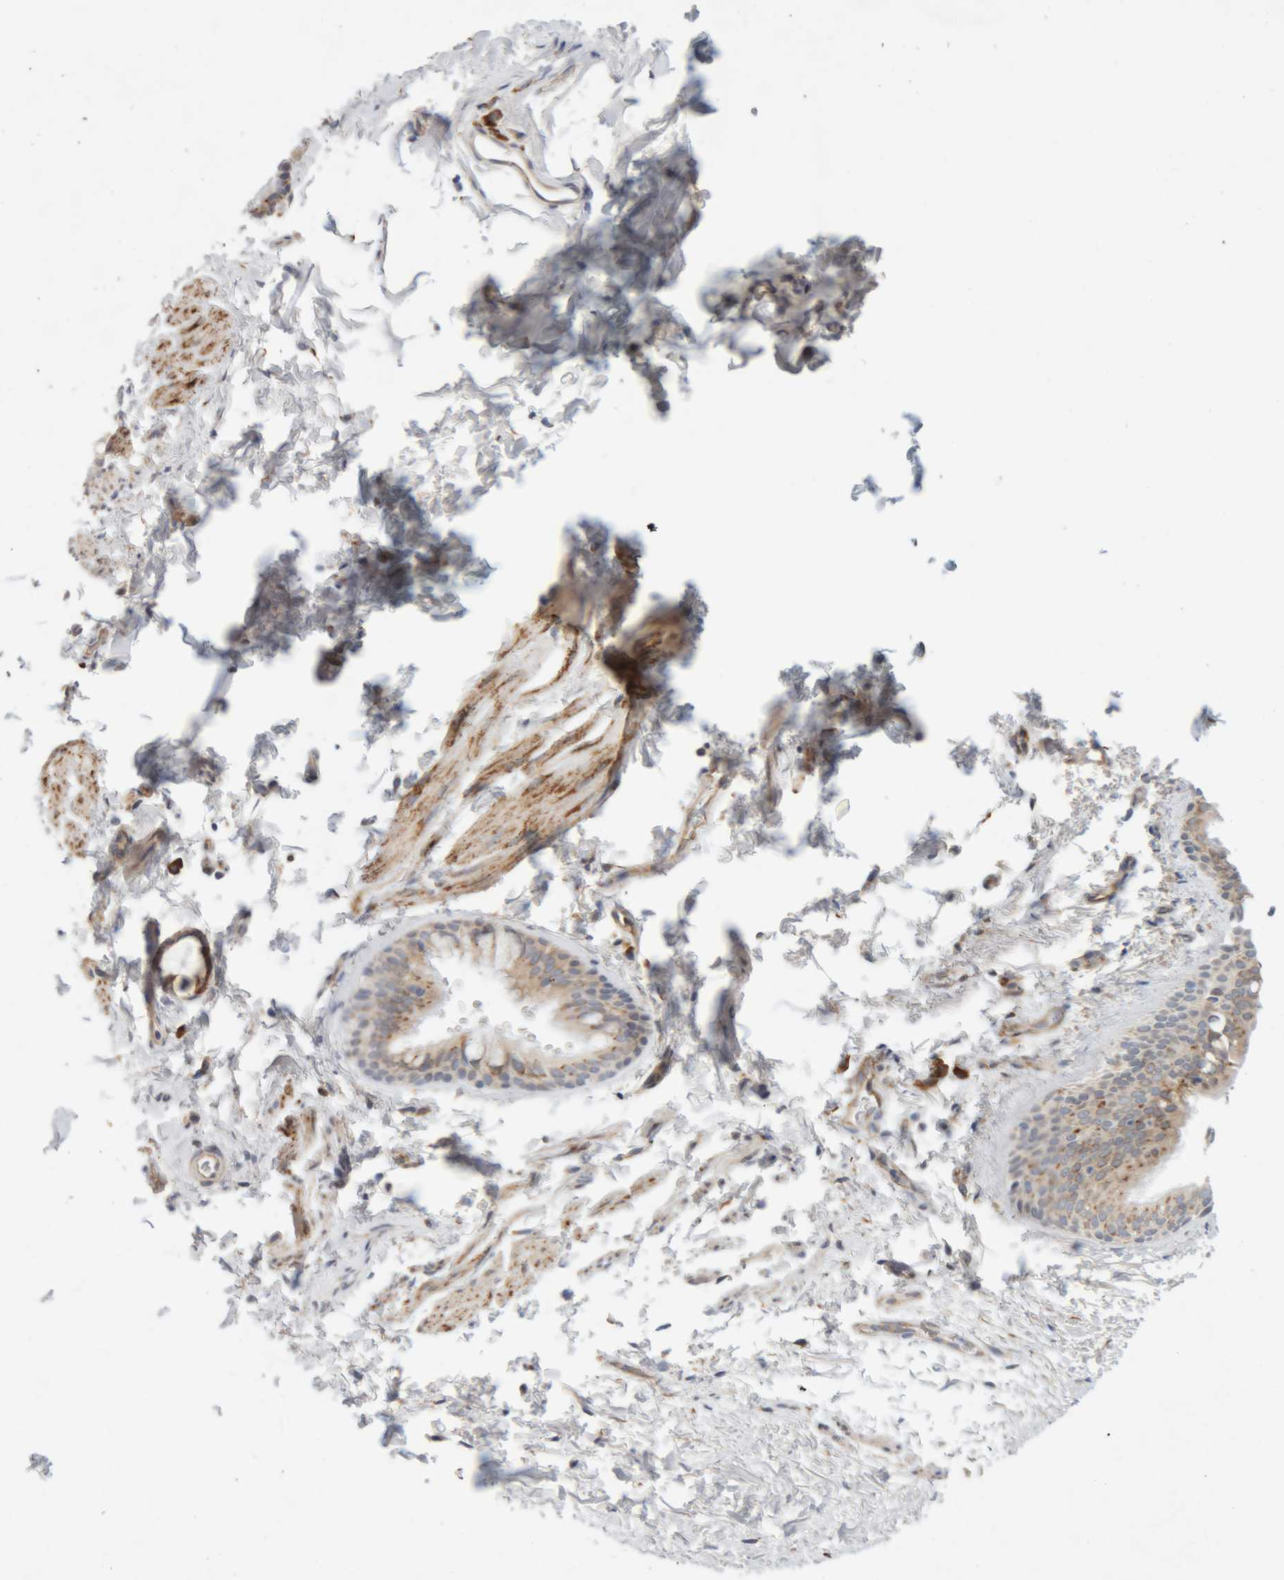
{"staining": {"intensity": "moderate", "quantity": ">75%", "location": "cytoplasmic/membranous"}, "tissue": "bronchus", "cell_type": "Respiratory epithelial cells", "image_type": "normal", "snomed": [{"axis": "morphology", "description": "Normal tissue, NOS"}, {"axis": "topography", "description": "Cartilage tissue"}, {"axis": "topography", "description": "Bronchus"}, {"axis": "topography", "description": "Lung"}], "caption": "Immunohistochemical staining of normal human bronchus exhibits >75% levels of moderate cytoplasmic/membranous protein staining in about >75% of respiratory epithelial cells.", "gene": "RPN2", "patient": {"sex": "male", "age": 64}}